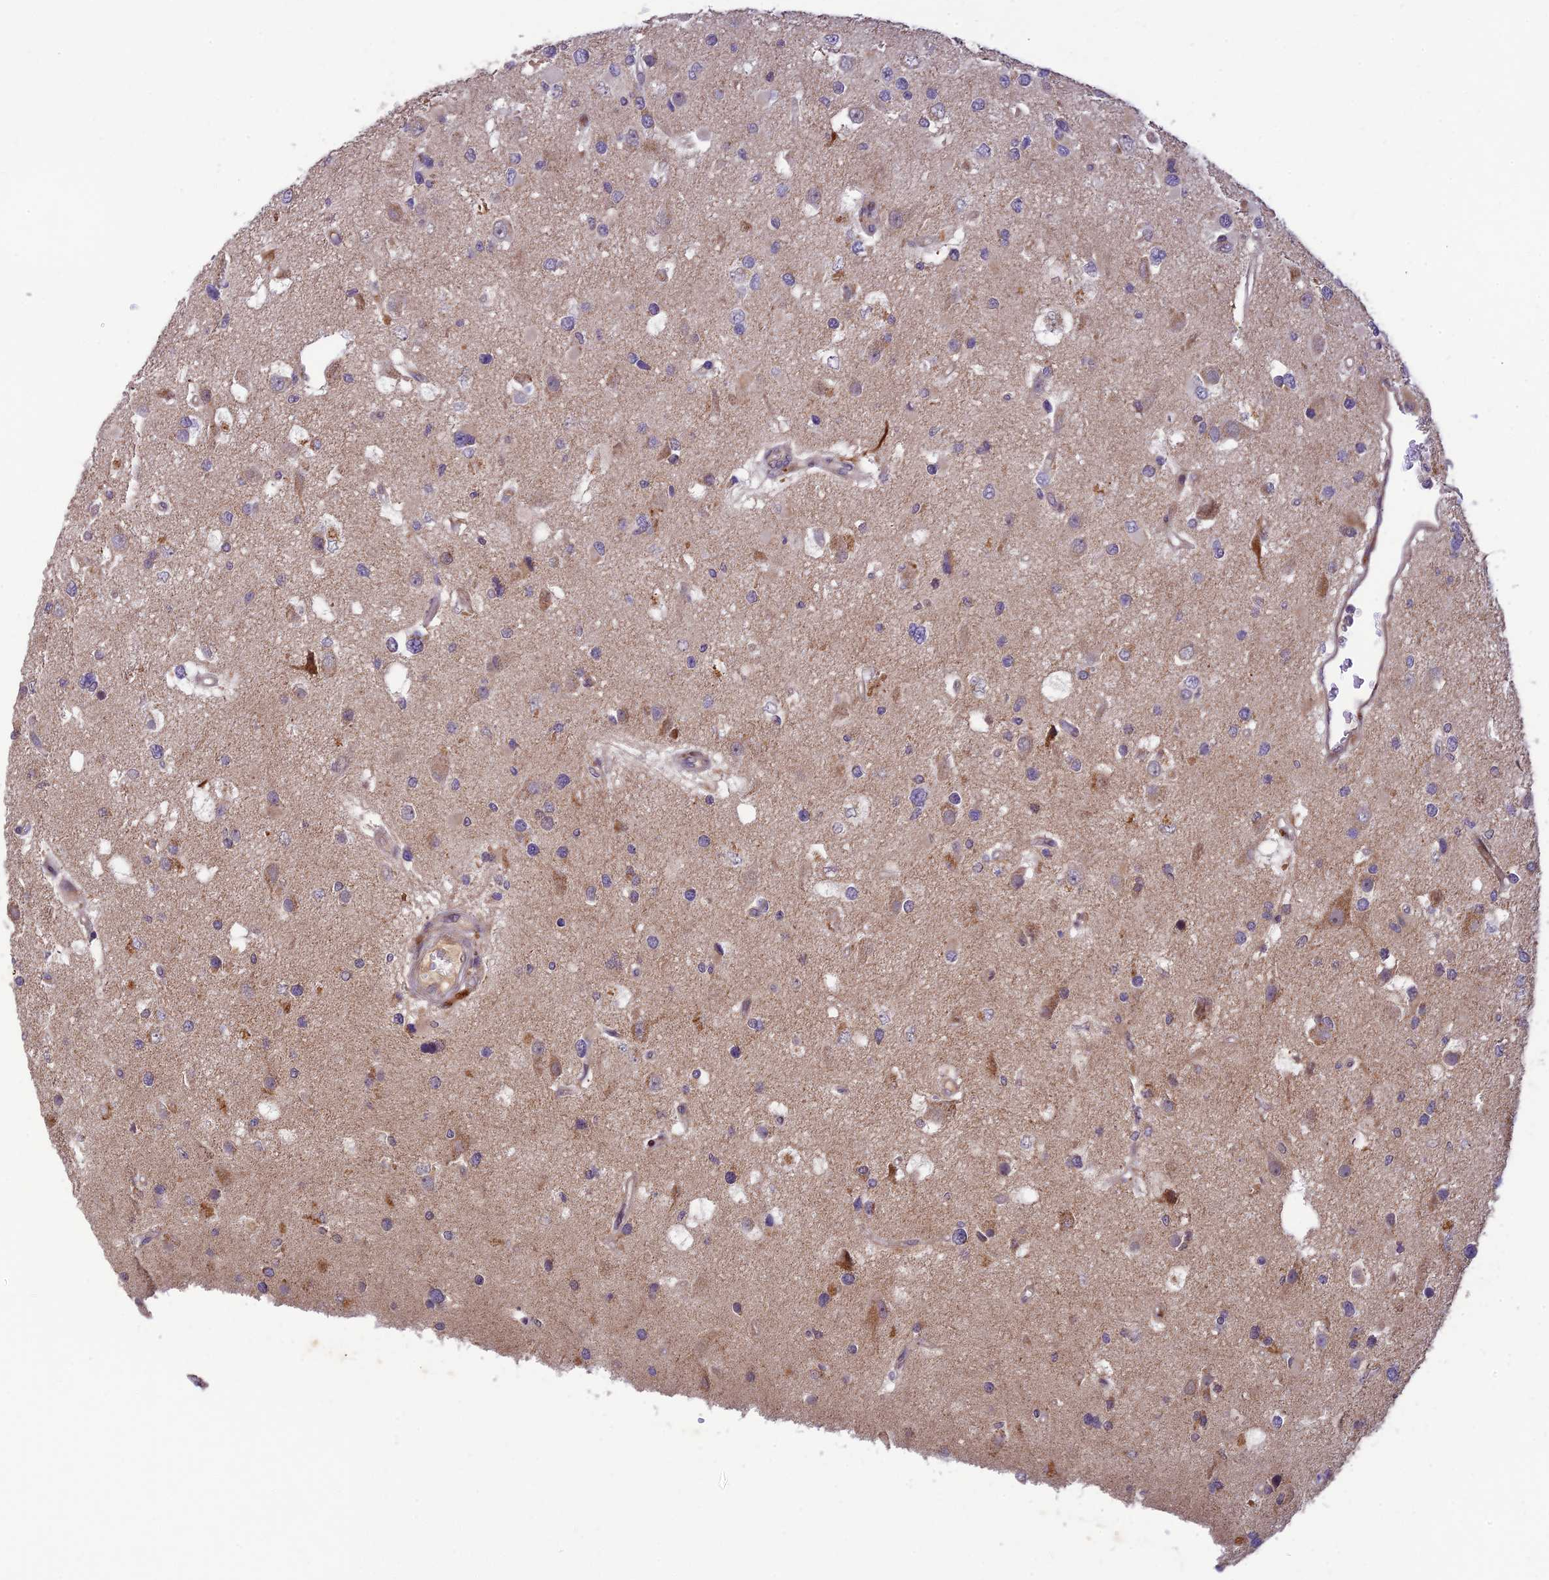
{"staining": {"intensity": "negative", "quantity": "none", "location": "none"}, "tissue": "glioma", "cell_type": "Tumor cells", "image_type": "cancer", "snomed": [{"axis": "morphology", "description": "Glioma, malignant, High grade"}, {"axis": "topography", "description": "Brain"}], "caption": "High magnification brightfield microscopy of glioma stained with DAB (brown) and counterstained with hematoxylin (blue): tumor cells show no significant positivity.", "gene": "ASPDH", "patient": {"sex": "male", "age": 53}}